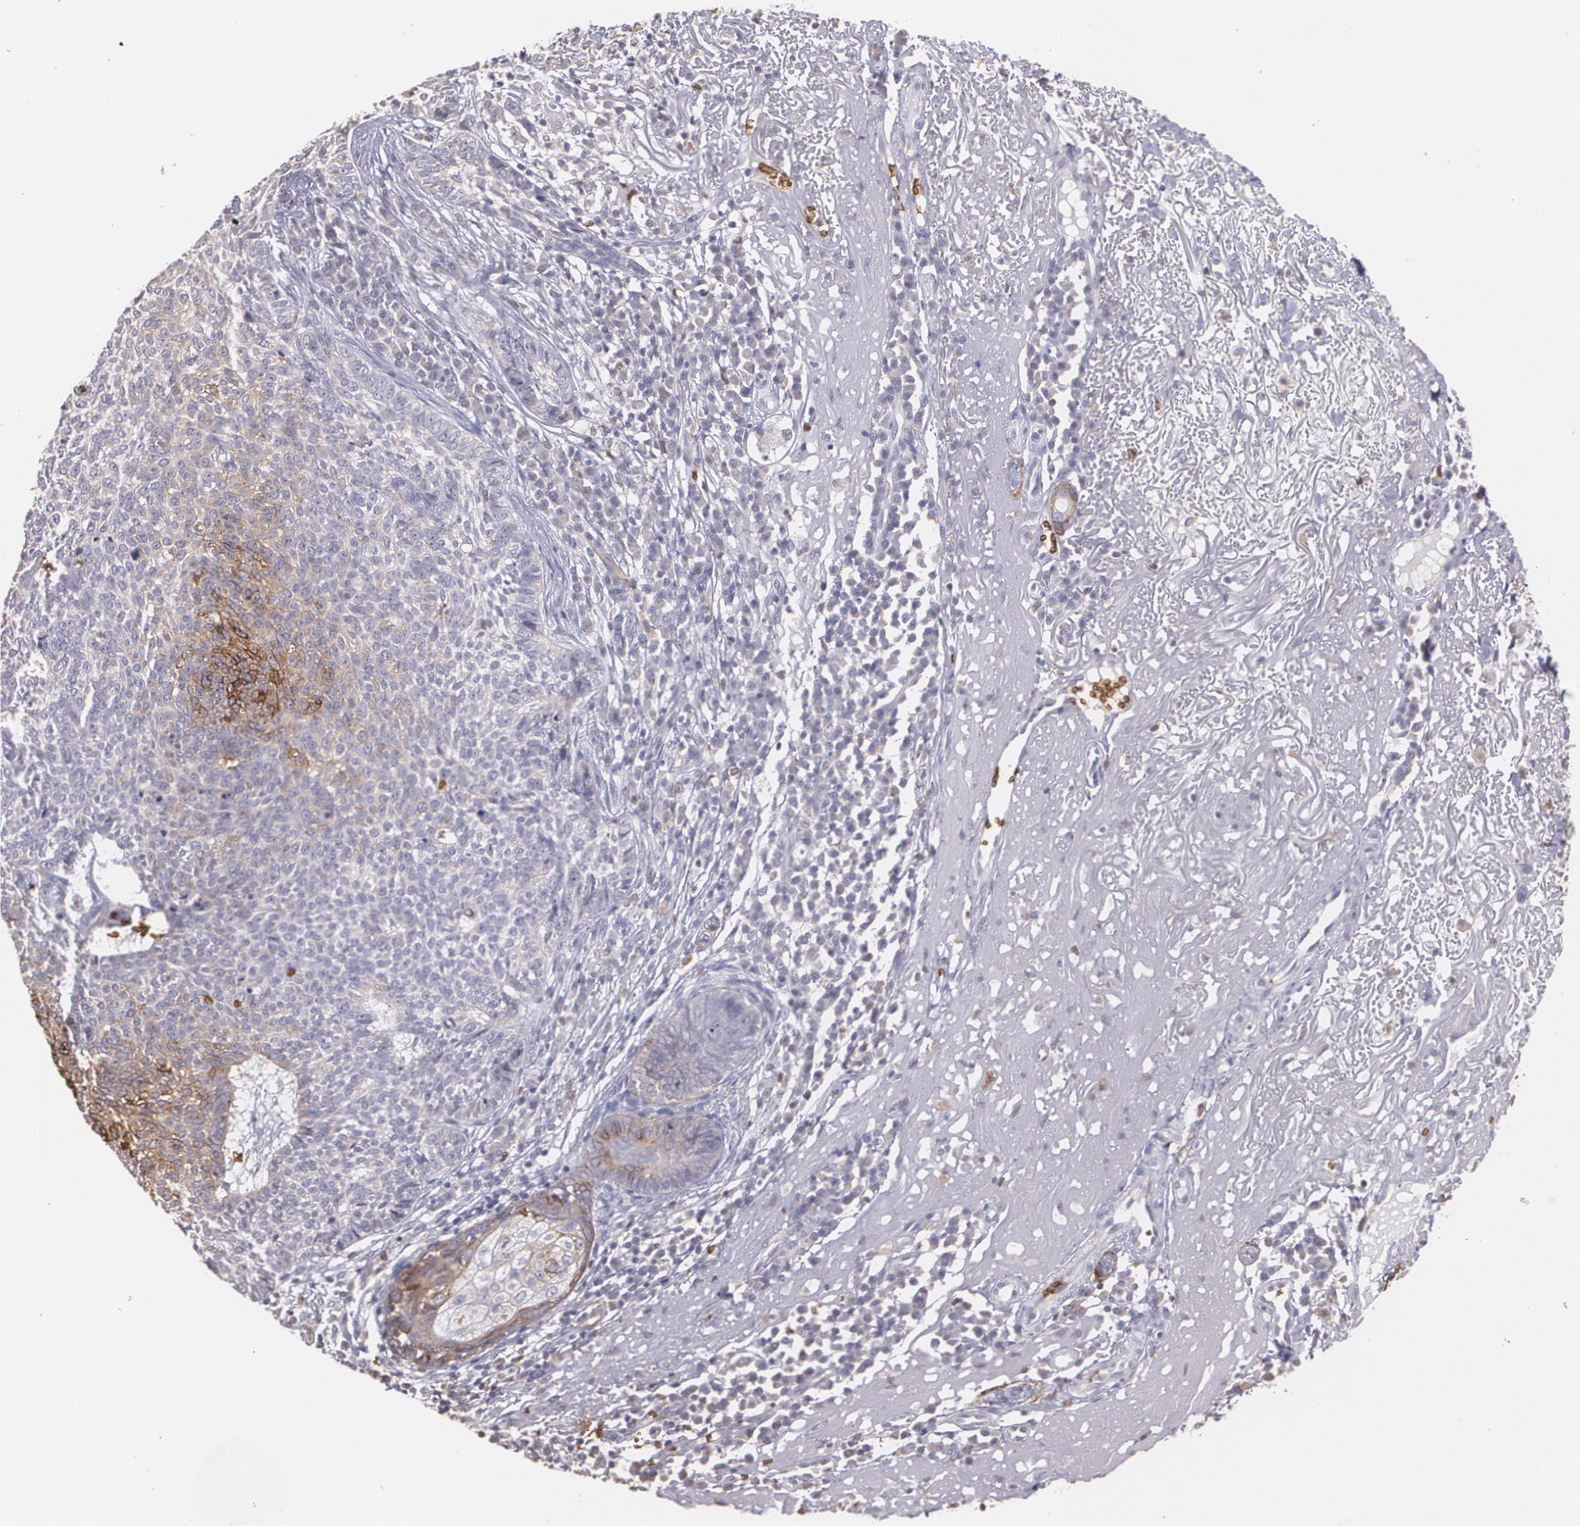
{"staining": {"intensity": "strong", "quantity": "<25%", "location": "cytoplasmic/membranous"}, "tissue": "skin cancer", "cell_type": "Tumor cells", "image_type": "cancer", "snomed": [{"axis": "morphology", "description": "Basal cell carcinoma"}, {"axis": "topography", "description": "Skin"}], "caption": "Strong cytoplasmic/membranous protein expression is appreciated in about <25% of tumor cells in skin cancer (basal cell carcinoma).", "gene": "SLC2A1", "patient": {"sex": "female", "age": 89}}